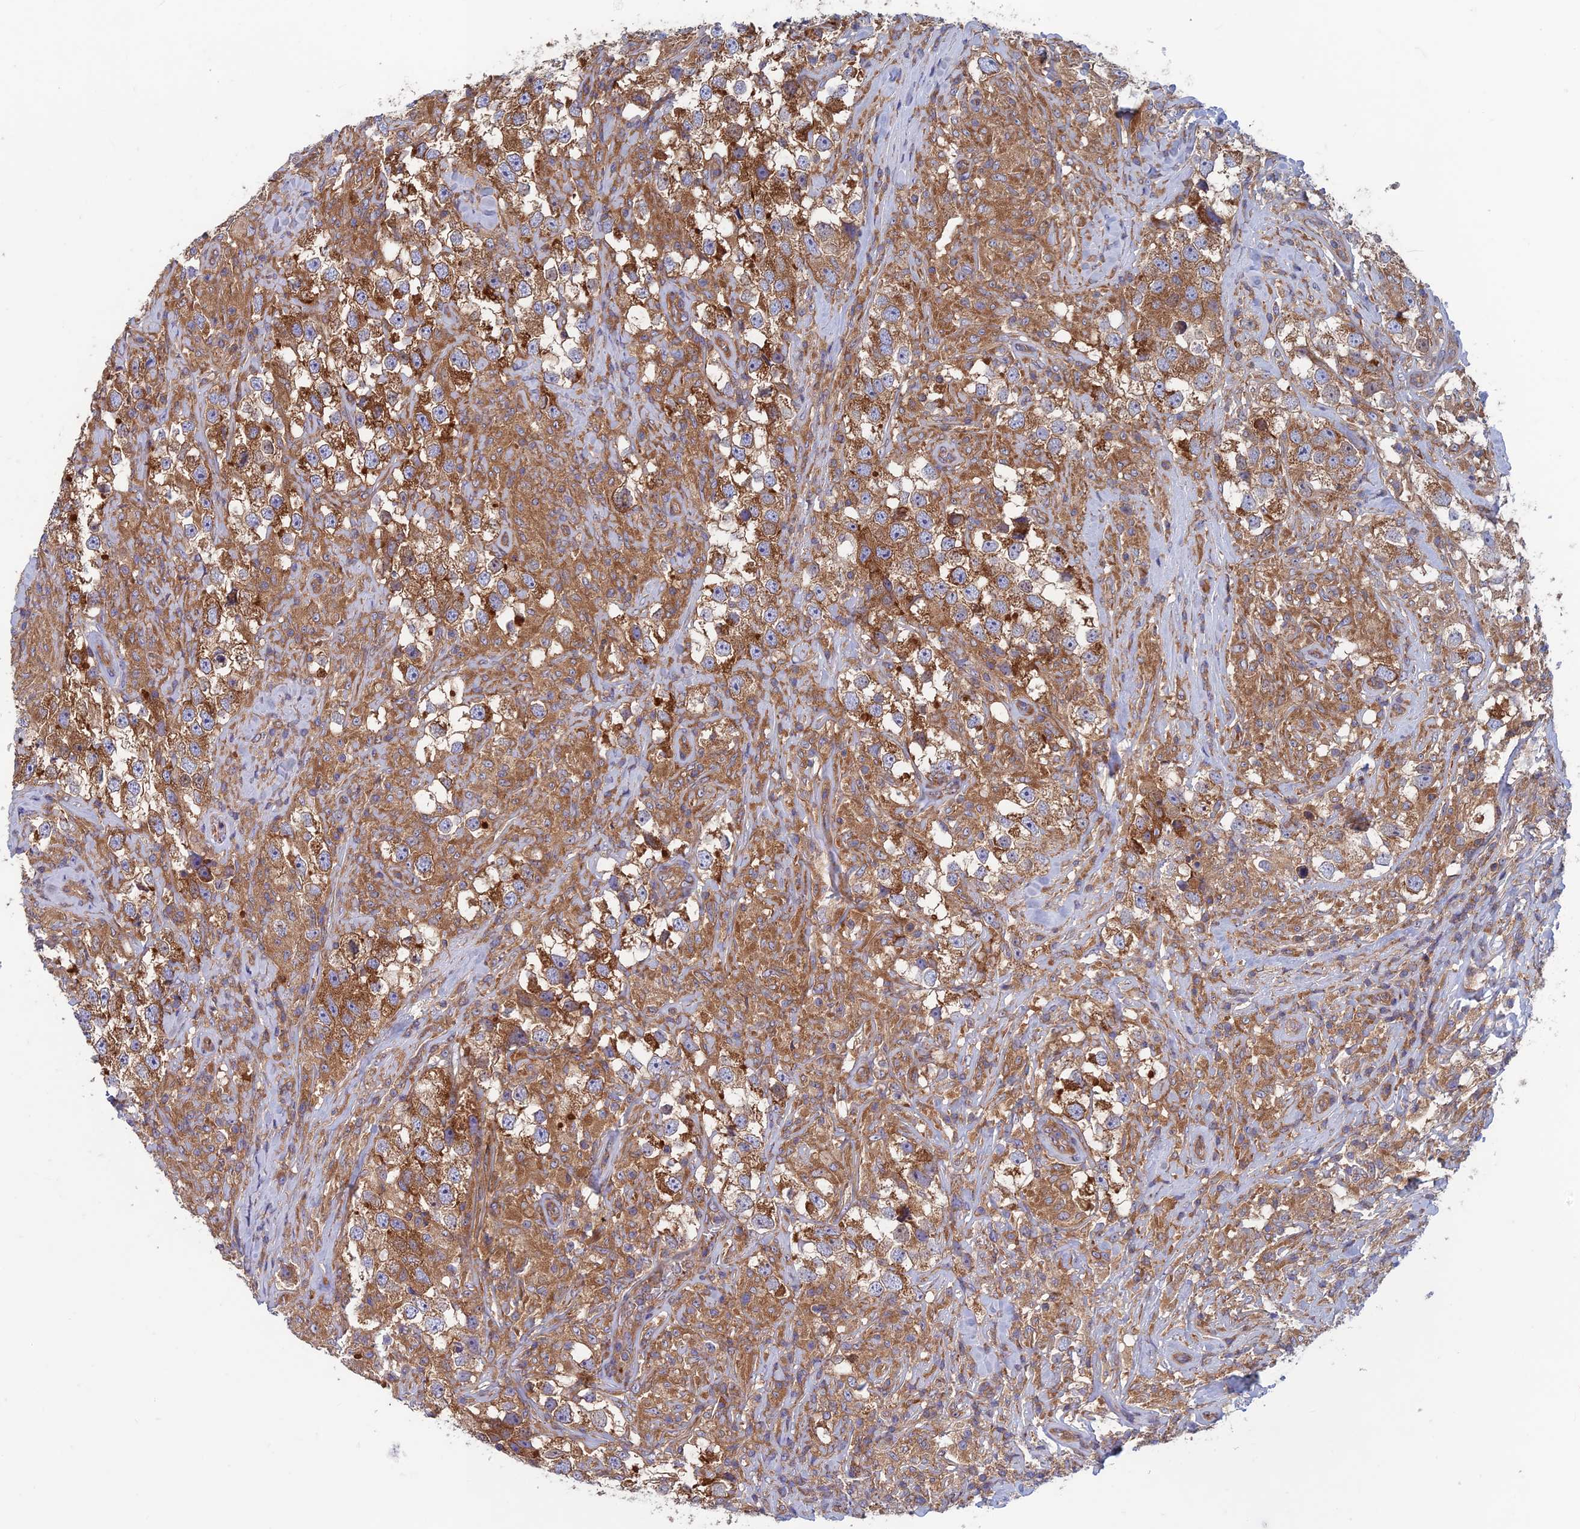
{"staining": {"intensity": "moderate", "quantity": ">75%", "location": "cytoplasmic/membranous"}, "tissue": "testis cancer", "cell_type": "Tumor cells", "image_type": "cancer", "snomed": [{"axis": "morphology", "description": "Seminoma, NOS"}, {"axis": "topography", "description": "Testis"}], "caption": "A brown stain highlights moderate cytoplasmic/membranous staining of a protein in testis seminoma tumor cells.", "gene": "DNM1L", "patient": {"sex": "male", "age": 46}}